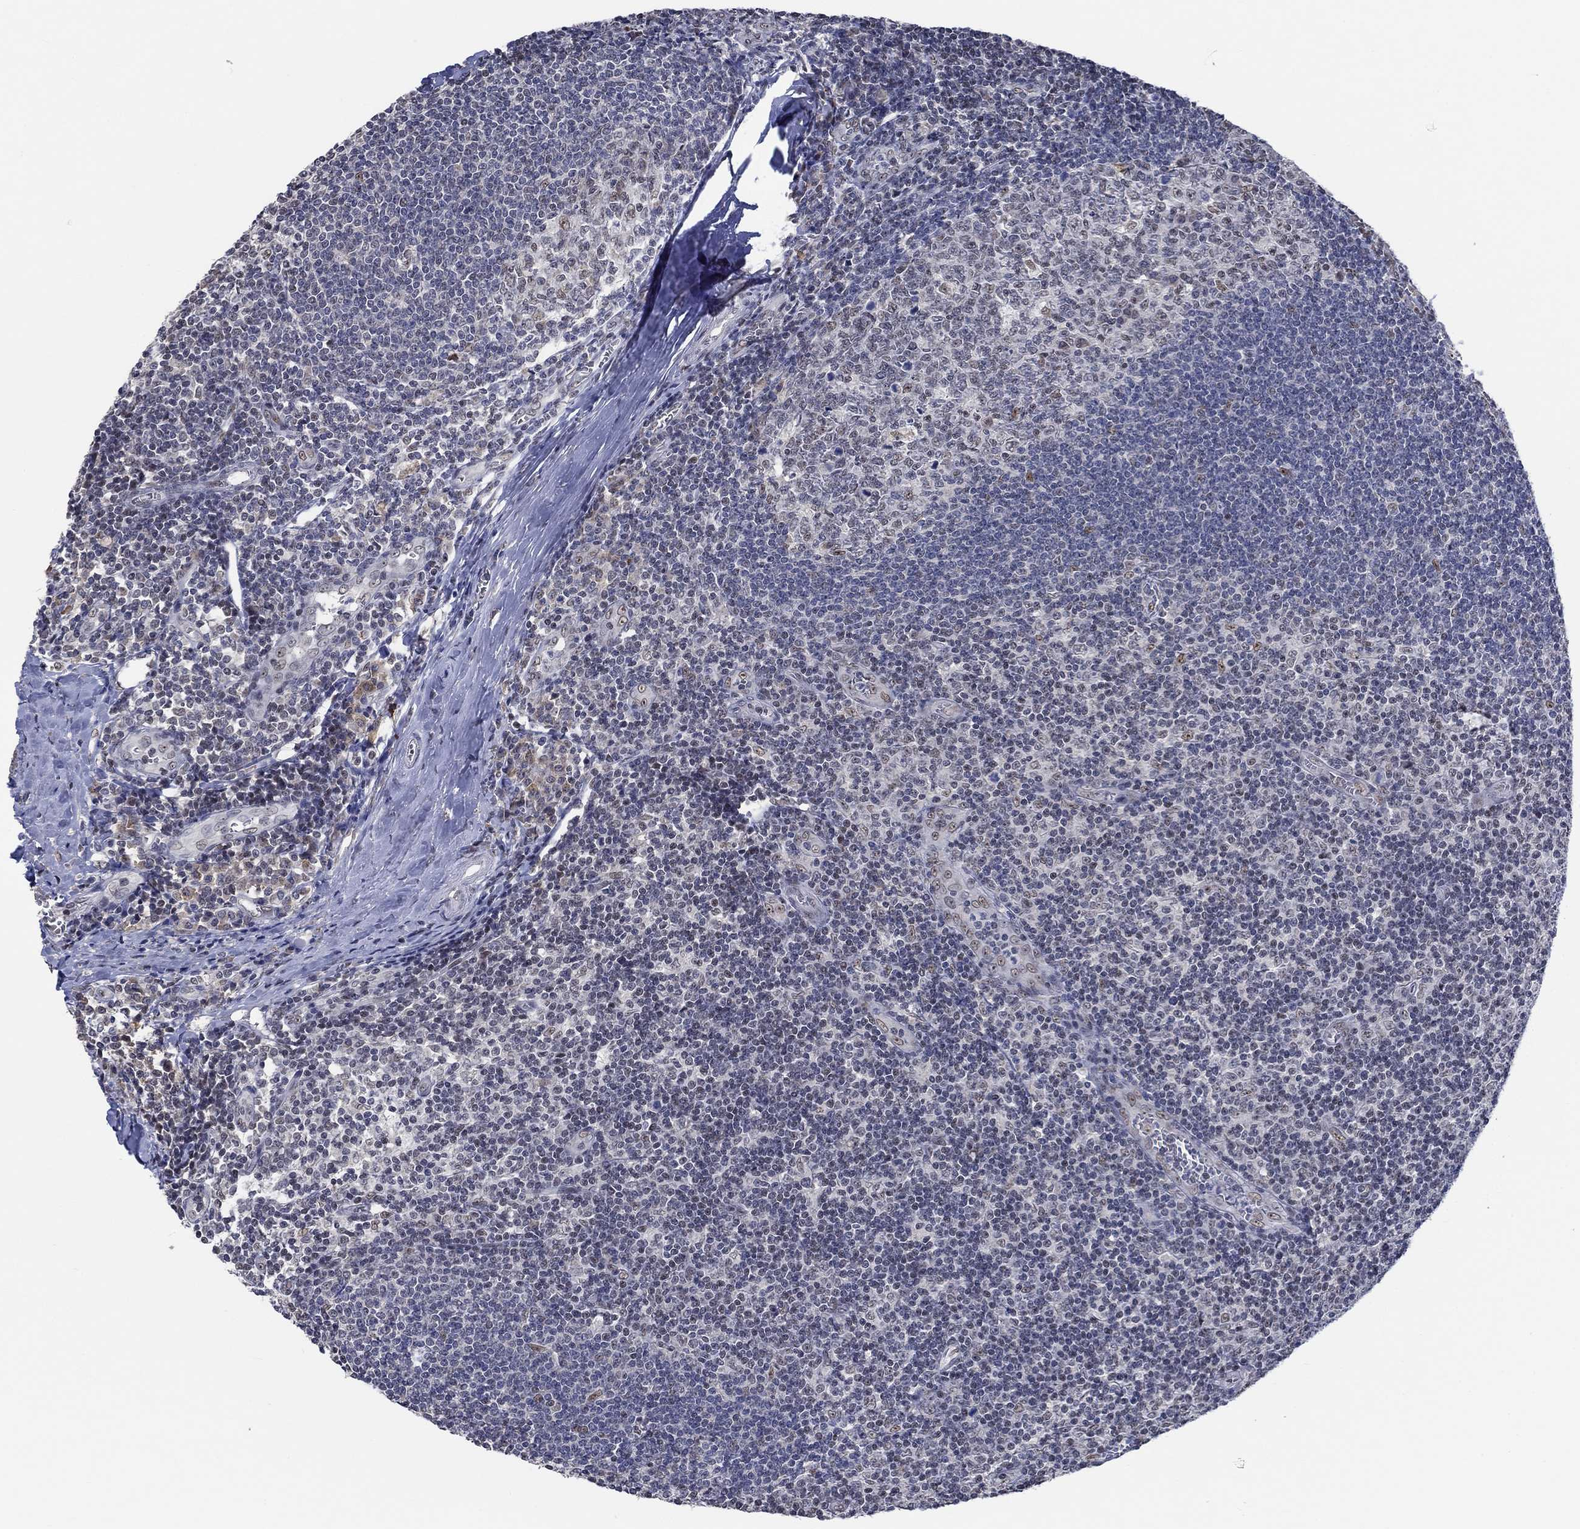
{"staining": {"intensity": "moderate", "quantity": "<25%", "location": "nuclear"}, "tissue": "tonsil", "cell_type": "Germinal center cells", "image_type": "normal", "snomed": [{"axis": "morphology", "description": "Normal tissue, NOS"}, {"axis": "topography", "description": "Tonsil"}], "caption": "Protein staining displays moderate nuclear expression in approximately <25% of germinal center cells in normal tonsil.", "gene": "HTN1", "patient": {"sex": "male", "age": 33}}